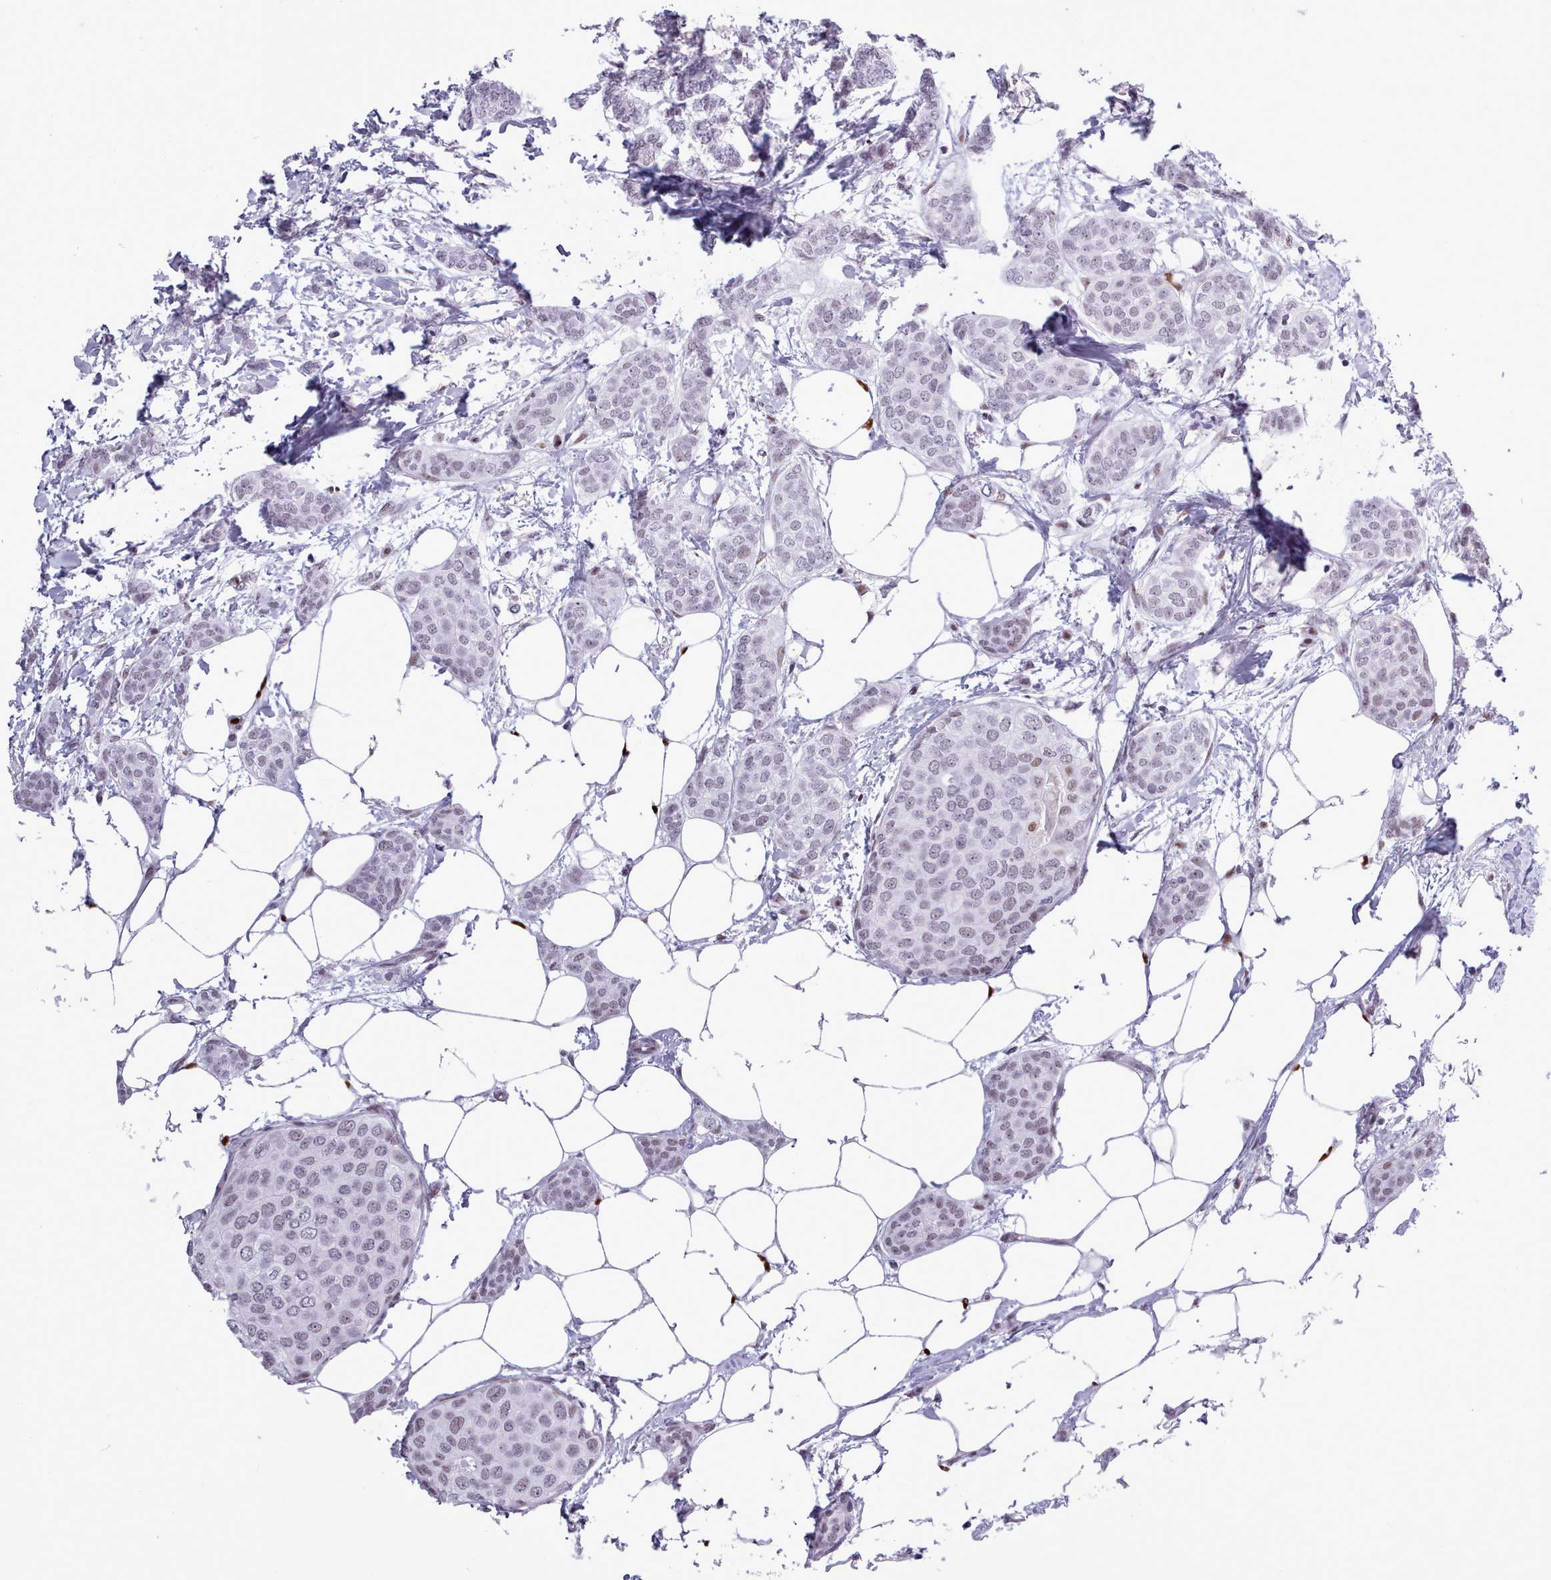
{"staining": {"intensity": "weak", "quantity": "25%-75%", "location": "nuclear"}, "tissue": "breast cancer", "cell_type": "Tumor cells", "image_type": "cancer", "snomed": [{"axis": "morphology", "description": "Duct carcinoma"}, {"axis": "topography", "description": "Breast"}], "caption": "A photomicrograph showing weak nuclear positivity in about 25%-75% of tumor cells in breast infiltrating ductal carcinoma, as visualized by brown immunohistochemical staining.", "gene": "SRSF4", "patient": {"sex": "female", "age": 72}}